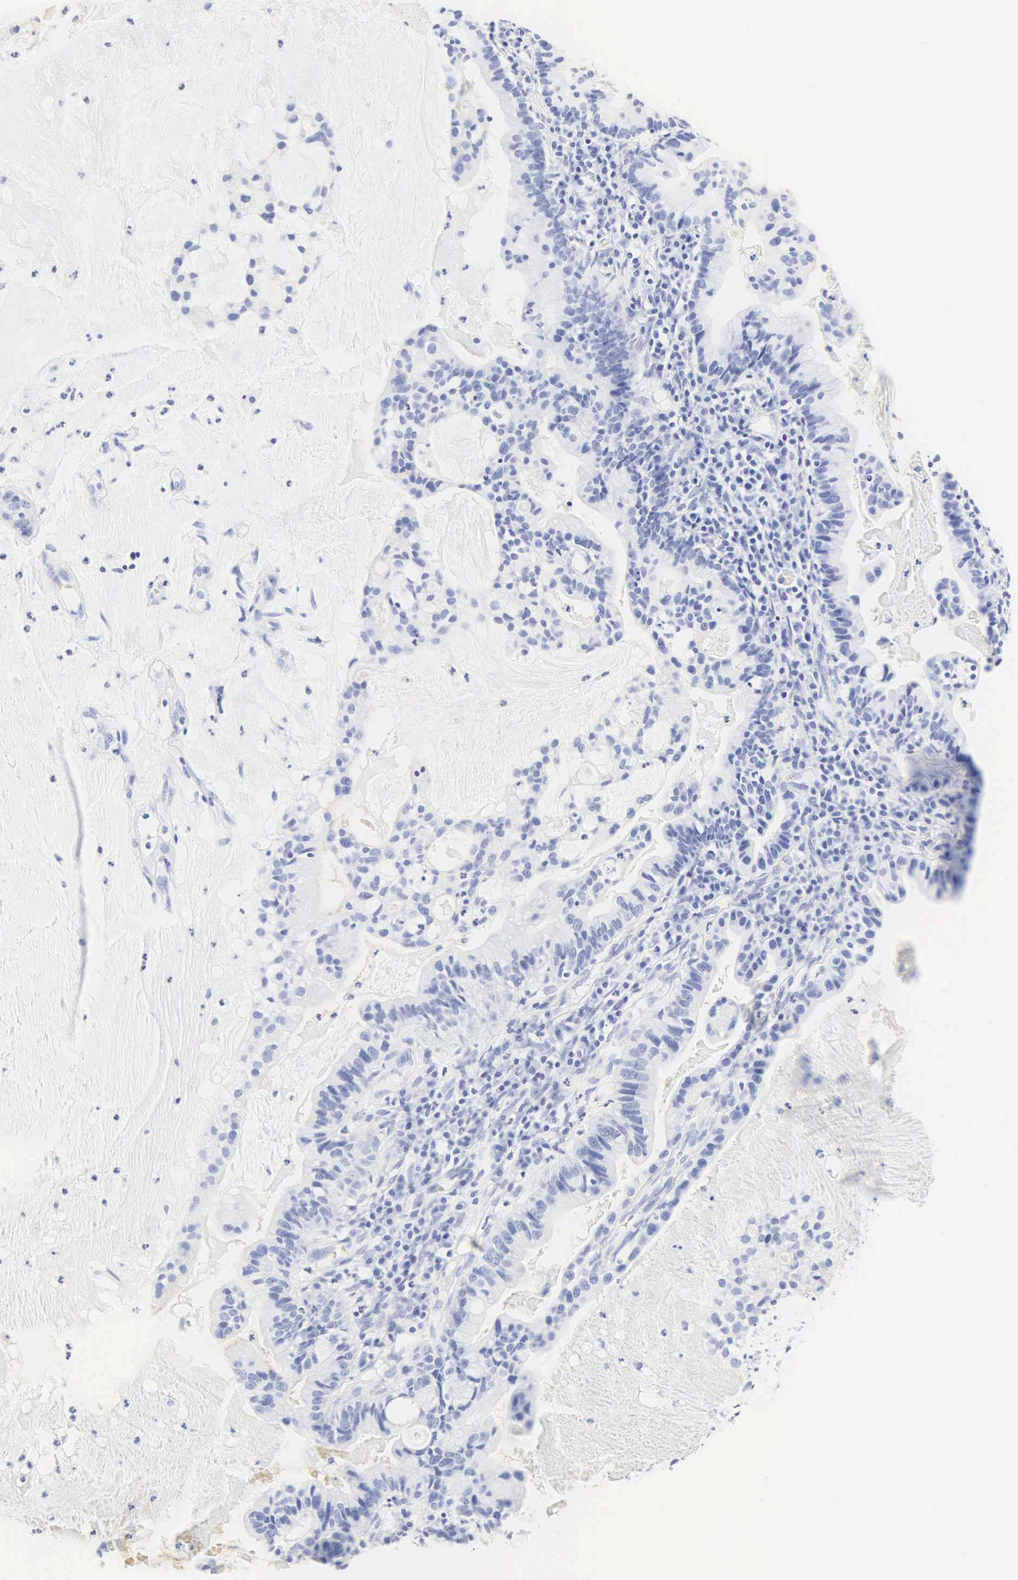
{"staining": {"intensity": "negative", "quantity": "none", "location": "none"}, "tissue": "cervical cancer", "cell_type": "Tumor cells", "image_type": "cancer", "snomed": [{"axis": "morphology", "description": "Adenocarcinoma, NOS"}, {"axis": "topography", "description": "Cervix"}], "caption": "A micrograph of adenocarcinoma (cervical) stained for a protein reveals no brown staining in tumor cells. The staining is performed using DAB brown chromogen with nuclei counter-stained in using hematoxylin.", "gene": "CGB3", "patient": {"sex": "female", "age": 41}}